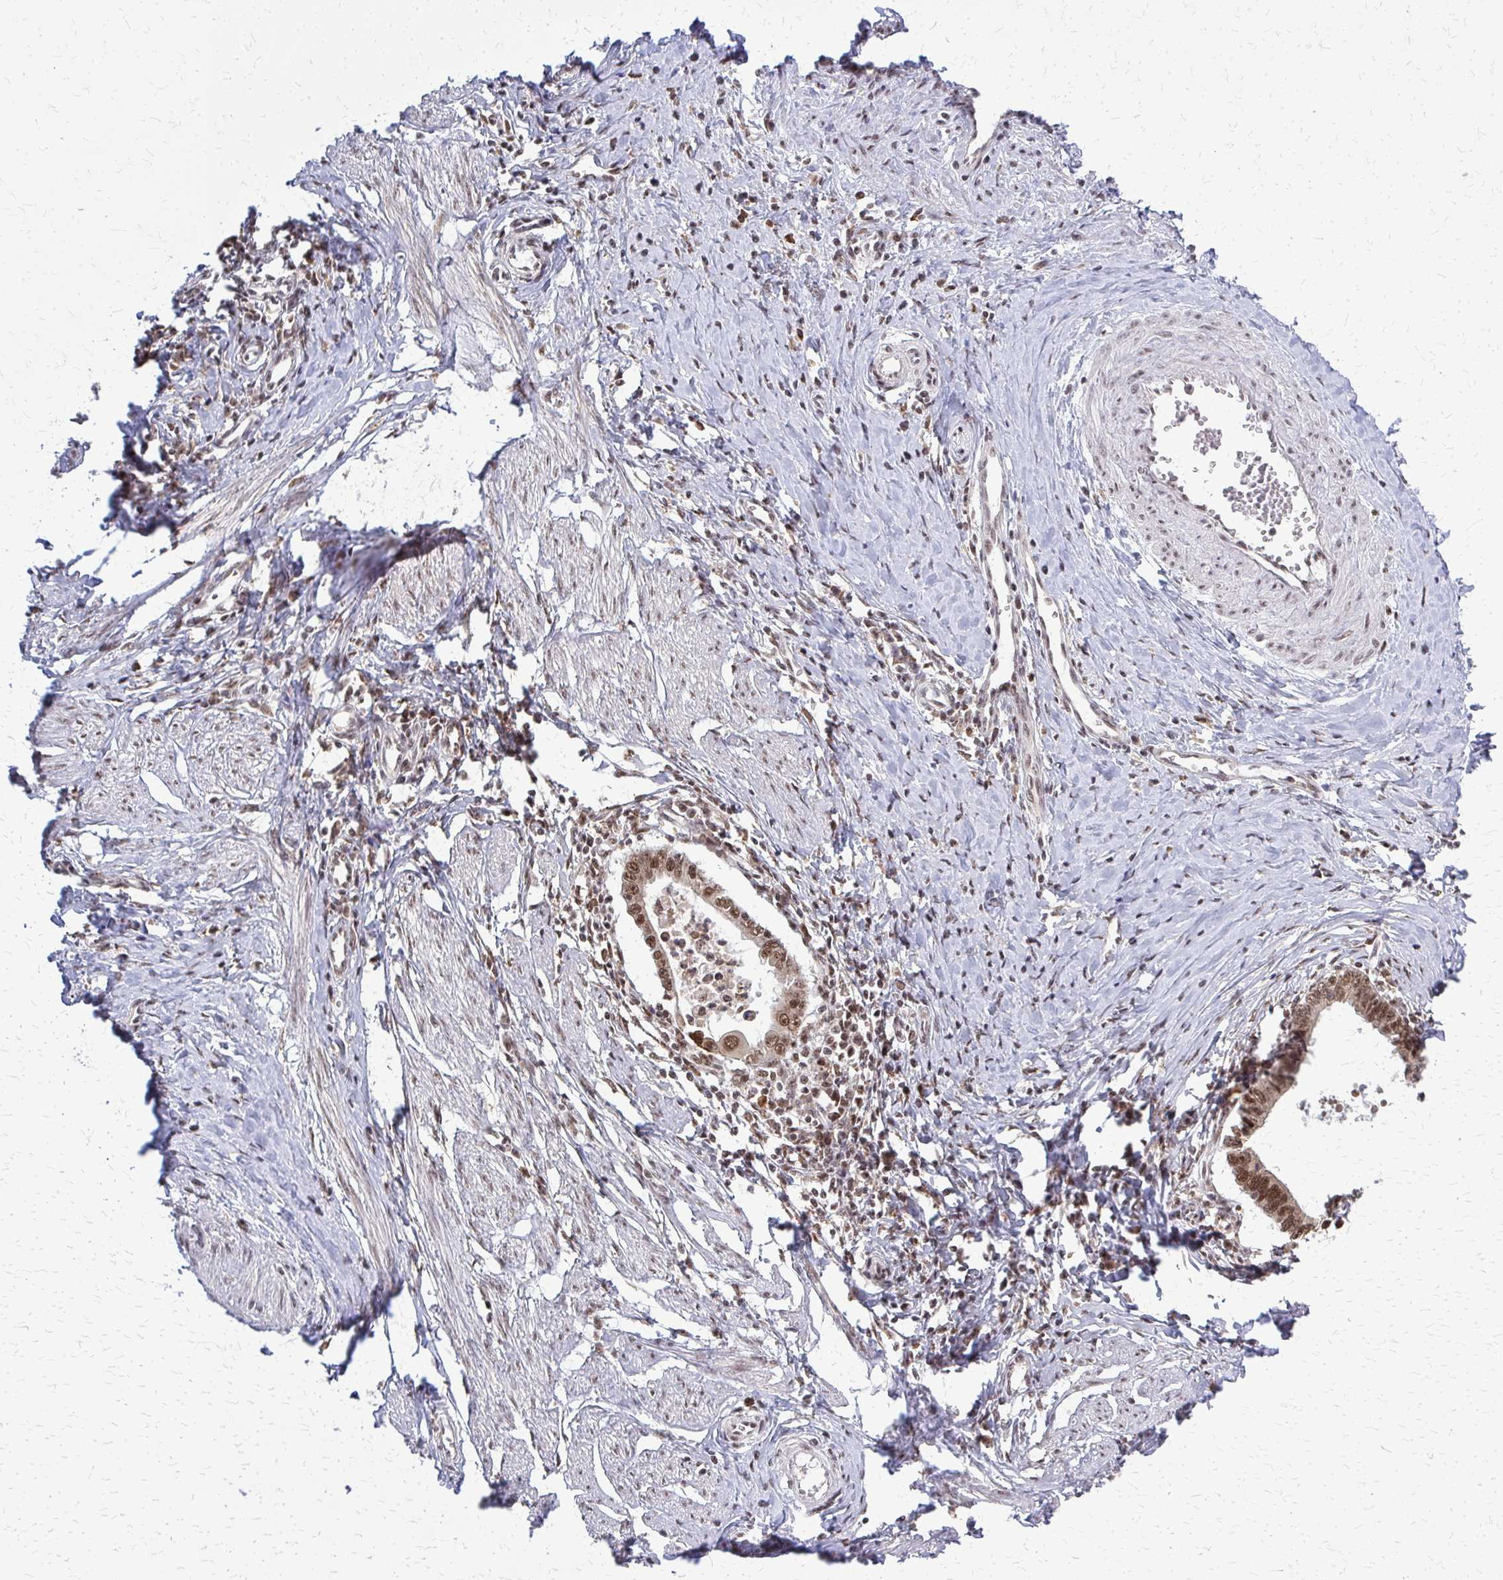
{"staining": {"intensity": "moderate", "quantity": ">75%", "location": "nuclear"}, "tissue": "cervical cancer", "cell_type": "Tumor cells", "image_type": "cancer", "snomed": [{"axis": "morphology", "description": "Adenocarcinoma, NOS"}, {"axis": "topography", "description": "Cervix"}], "caption": "There is medium levels of moderate nuclear expression in tumor cells of adenocarcinoma (cervical), as demonstrated by immunohistochemical staining (brown color).", "gene": "HDAC3", "patient": {"sex": "female", "age": 36}}